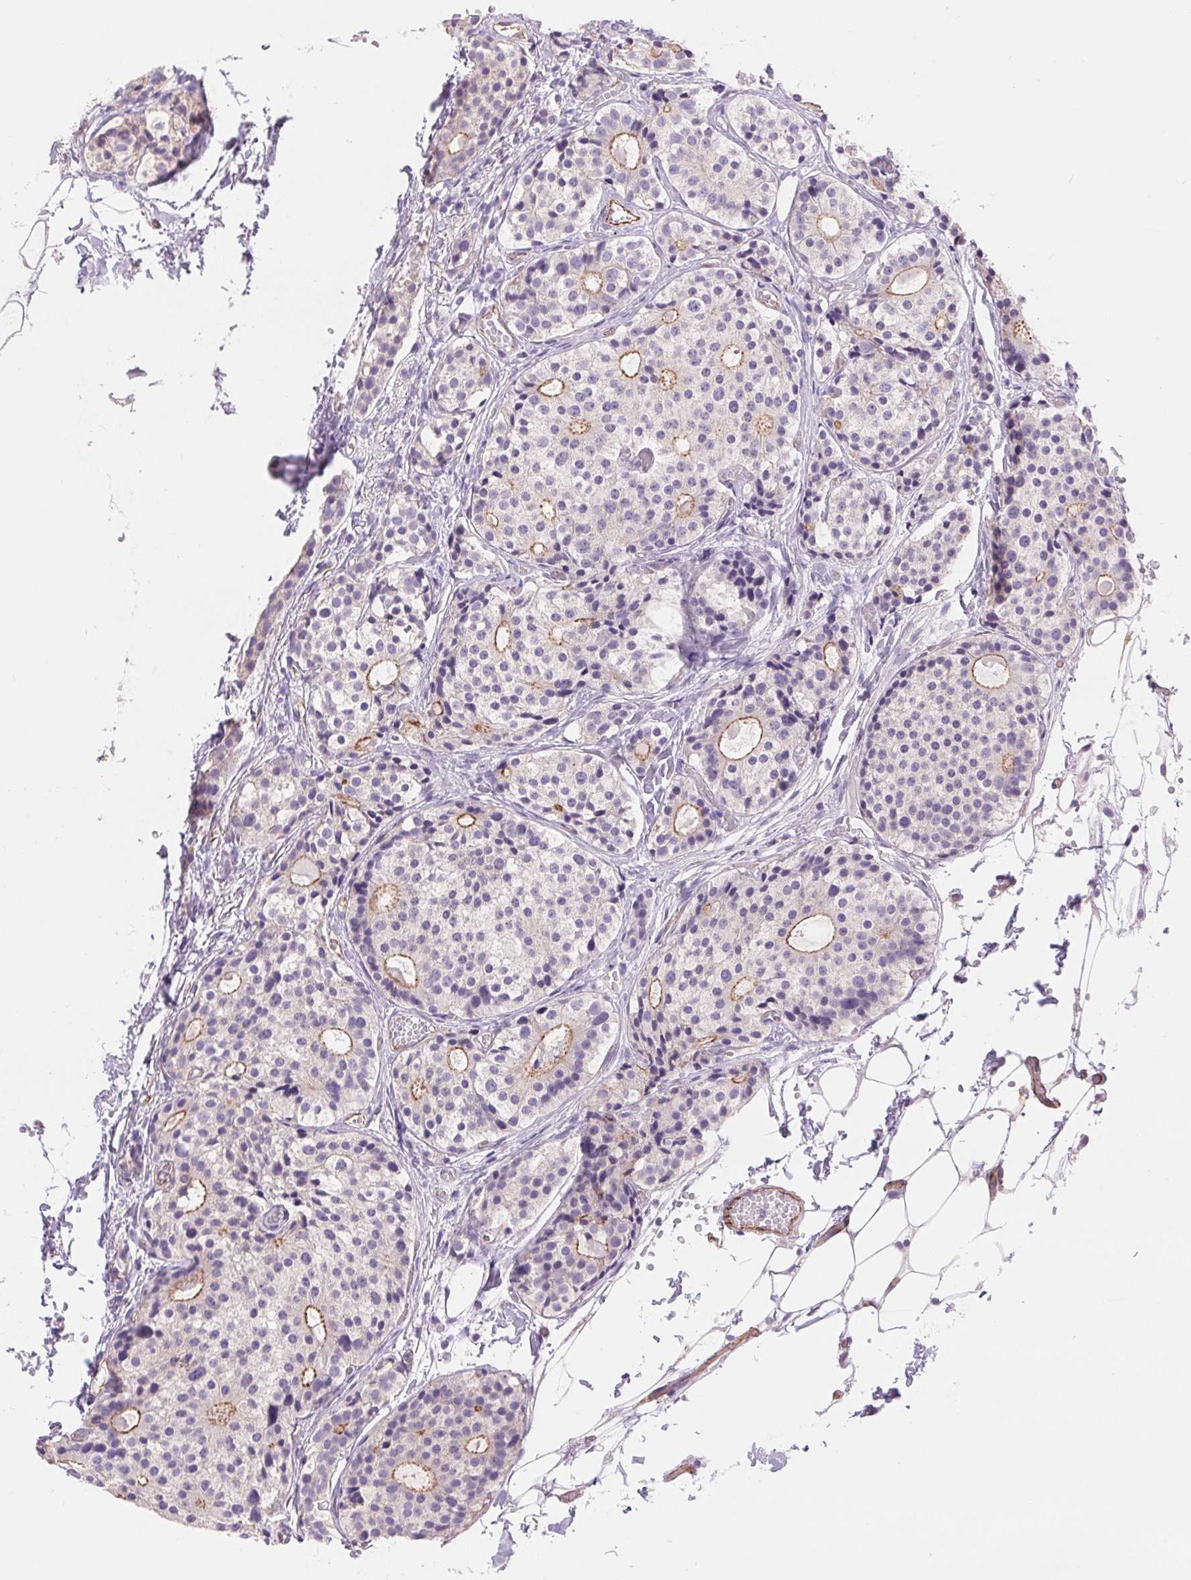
{"staining": {"intensity": "moderate", "quantity": "<25%", "location": "cytoplasmic/membranous"}, "tissue": "carcinoid", "cell_type": "Tumor cells", "image_type": "cancer", "snomed": [{"axis": "morphology", "description": "Carcinoid, malignant, NOS"}, {"axis": "topography", "description": "Small intestine"}], "caption": "Carcinoid tissue reveals moderate cytoplasmic/membranous expression in approximately <25% of tumor cells, visualized by immunohistochemistry.", "gene": "DIXDC1", "patient": {"sex": "female", "age": 65}}